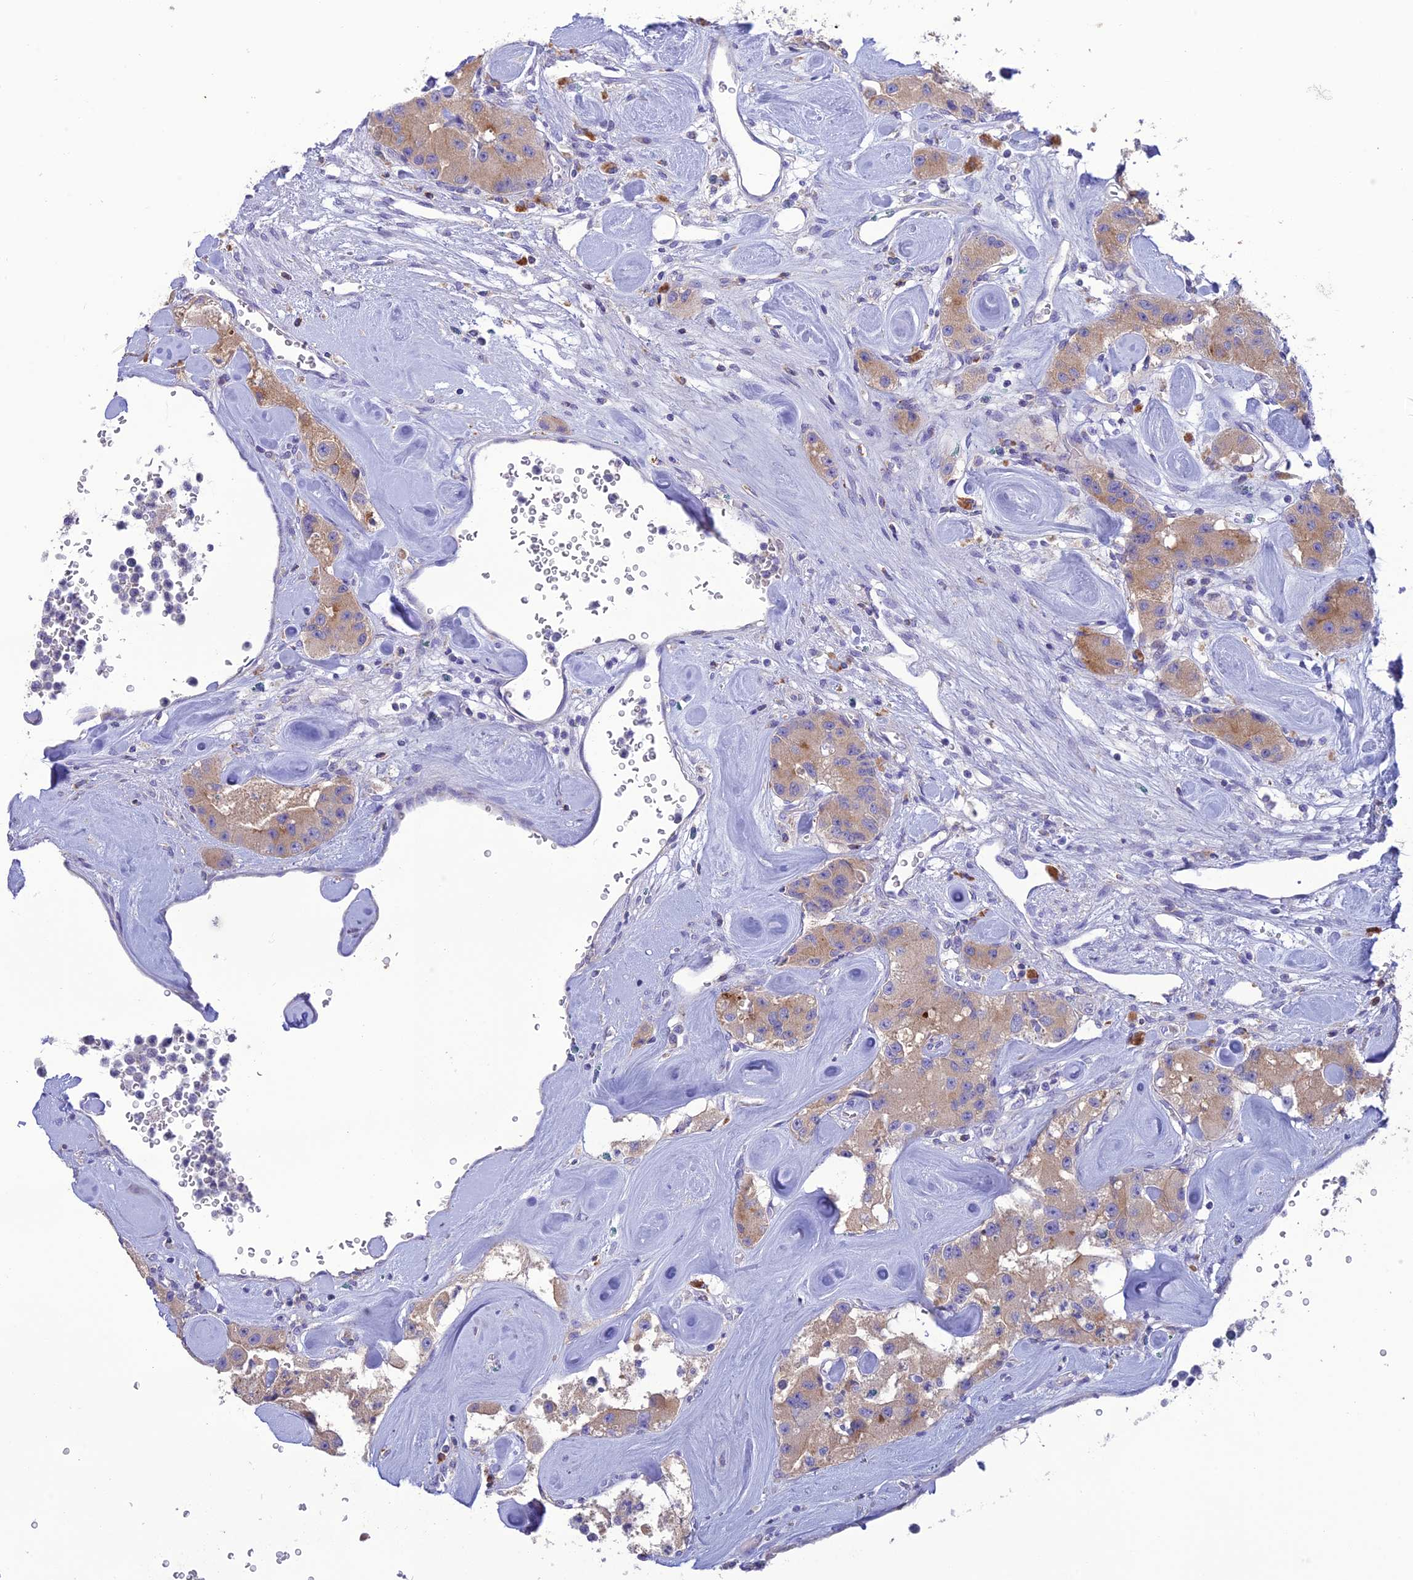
{"staining": {"intensity": "weak", "quantity": "25%-75%", "location": "cytoplasmic/membranous"}, "tissue": "carcinoid", "cell_type": "Tumor cells", "image_type": "cancer", "snomed": [{"axis": "morphology", "description": "Carcinoid, malignant, NOS"}, {"axis": "topography", "description": "Pancreas"}], "caption": "A low amount of weak cytoplasmic/membranous staining is identified in about 25%-75% of tumor cells in carcinoid (malignant) tissue.", "gene": "SFT2D2", "patient": {"sex": "male", "age": 41}}